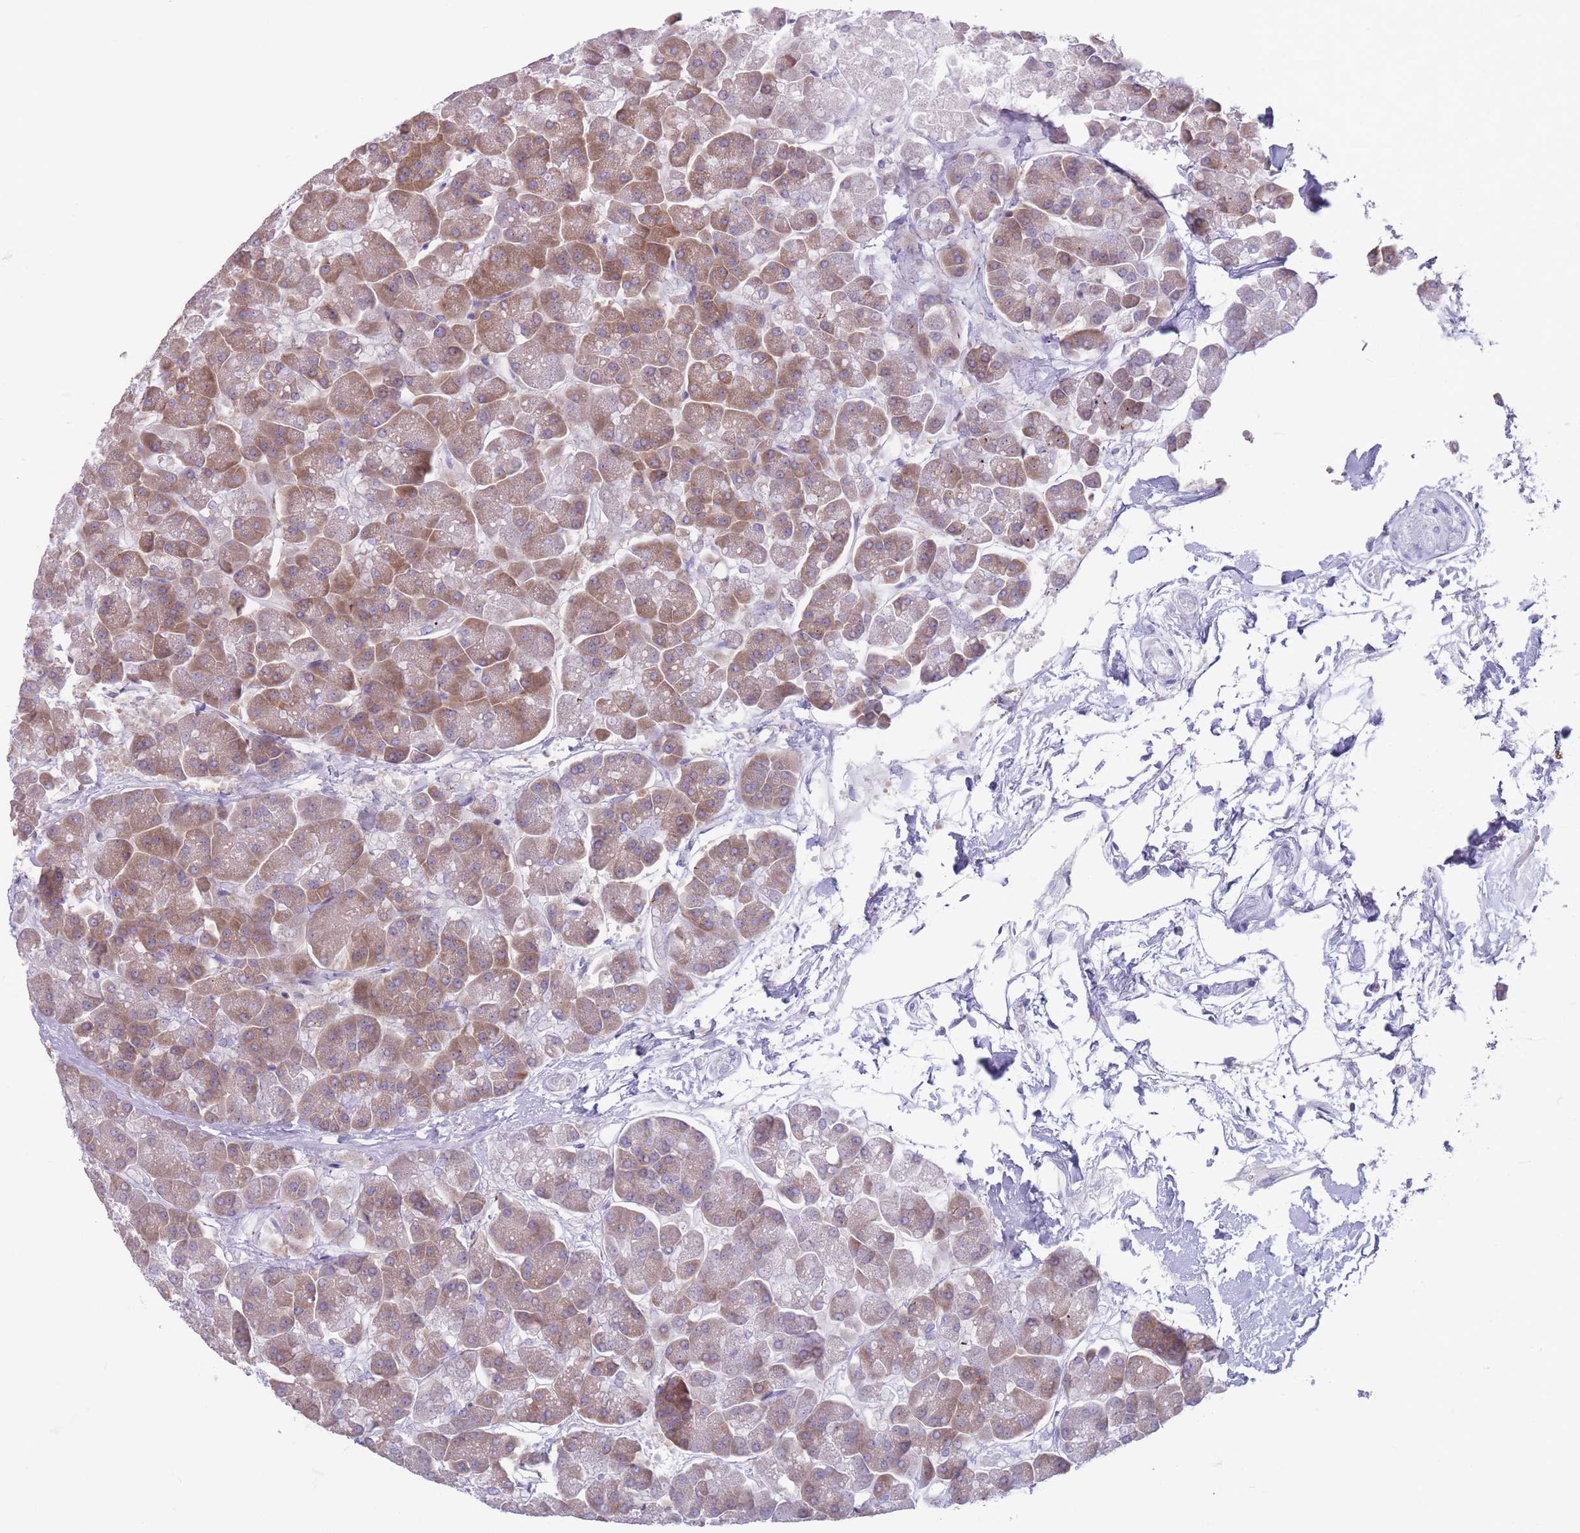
{"staining": {"intensity": "moderate", "quantity": ">75%", "location": "cytoplasmic/membranous"}, "tissue": "pancreas", "cell_type": "Exocrine glandular cells", "image_type": "normal", "snomed": [{"axis": "morphology", "description": "Normal tissue, NOS"}, {"axis": "topography", "description": "Pancreas"}, {"axis": "topography", "description": "Peripheral nerve tissue"}], "caption": "Exocrine glandular cells exhibit moderate cytoplasmic/membranous staining in approximately >75% of cells in normal pancreas. The staining was performed using DAB, with brown indicating positive protein expression. Nuclei are stained blue with hematoxylin.", "gene": "PAIP2B", "patient": {"sex": "male", "age": 54}}